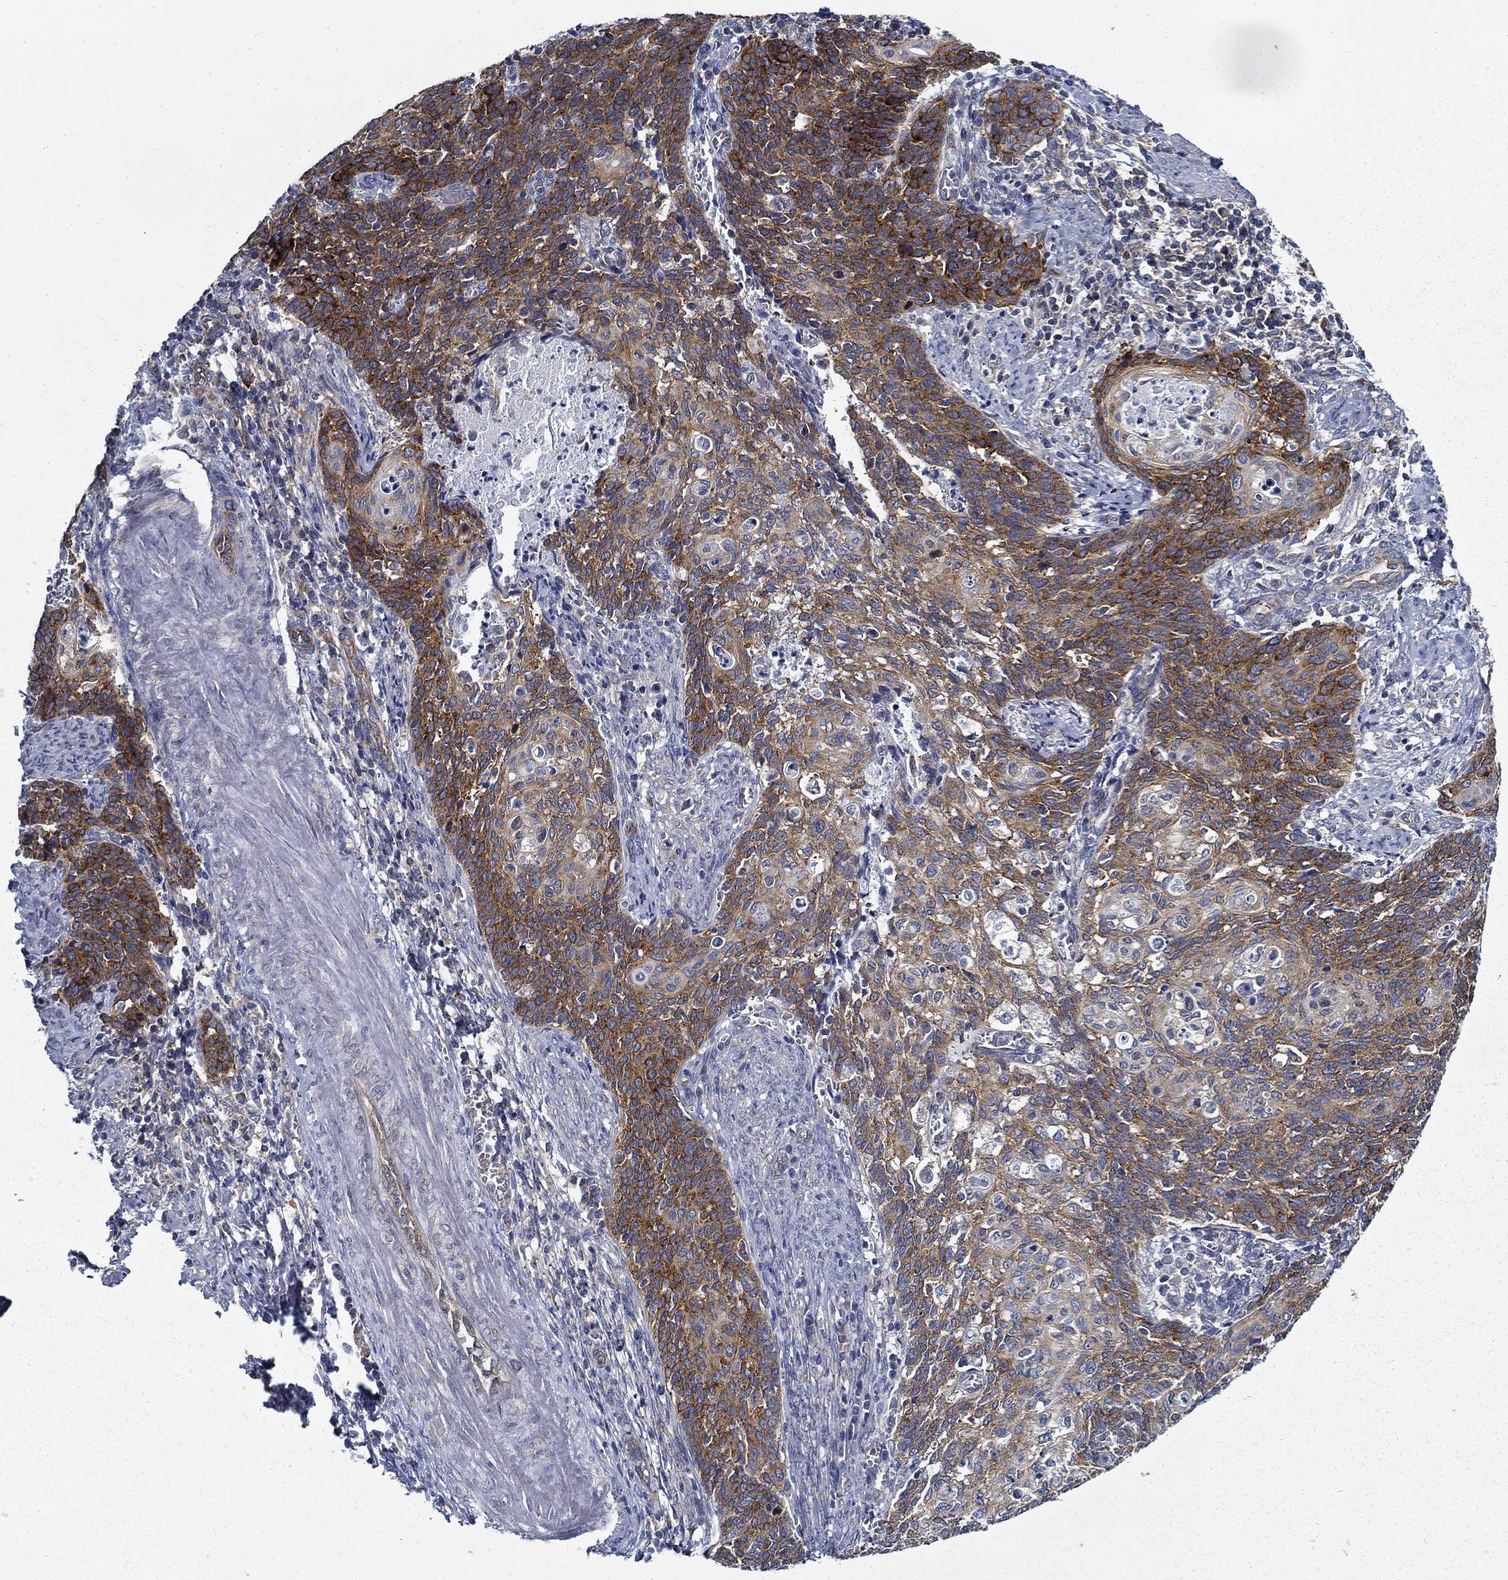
{"staining": {"intensity": "strong", "quantity": "25%-75%", "location": "cytoplasmic/membranous"}, "tissue": "cervical cancer", "cell_type": "Tumor cells", "image_type": "cancer", "snomed": [{"axis": "morphology", "description": "Normal tissue, NOS"}, {"axis": "morphology", "description": "Squamous cell carcinoma, NOS"}, {"axis": "topography", "description": "Cervix"}], "caption": "Cervical cancer (squamous cell carcinoma) stained with a brown dye demonstrates strong cytoplasmic/membranous positive staining in about 25%-75% of tumor cells.", "gene": "FXR1", "patient": {"sex": "female", "age": 39}}